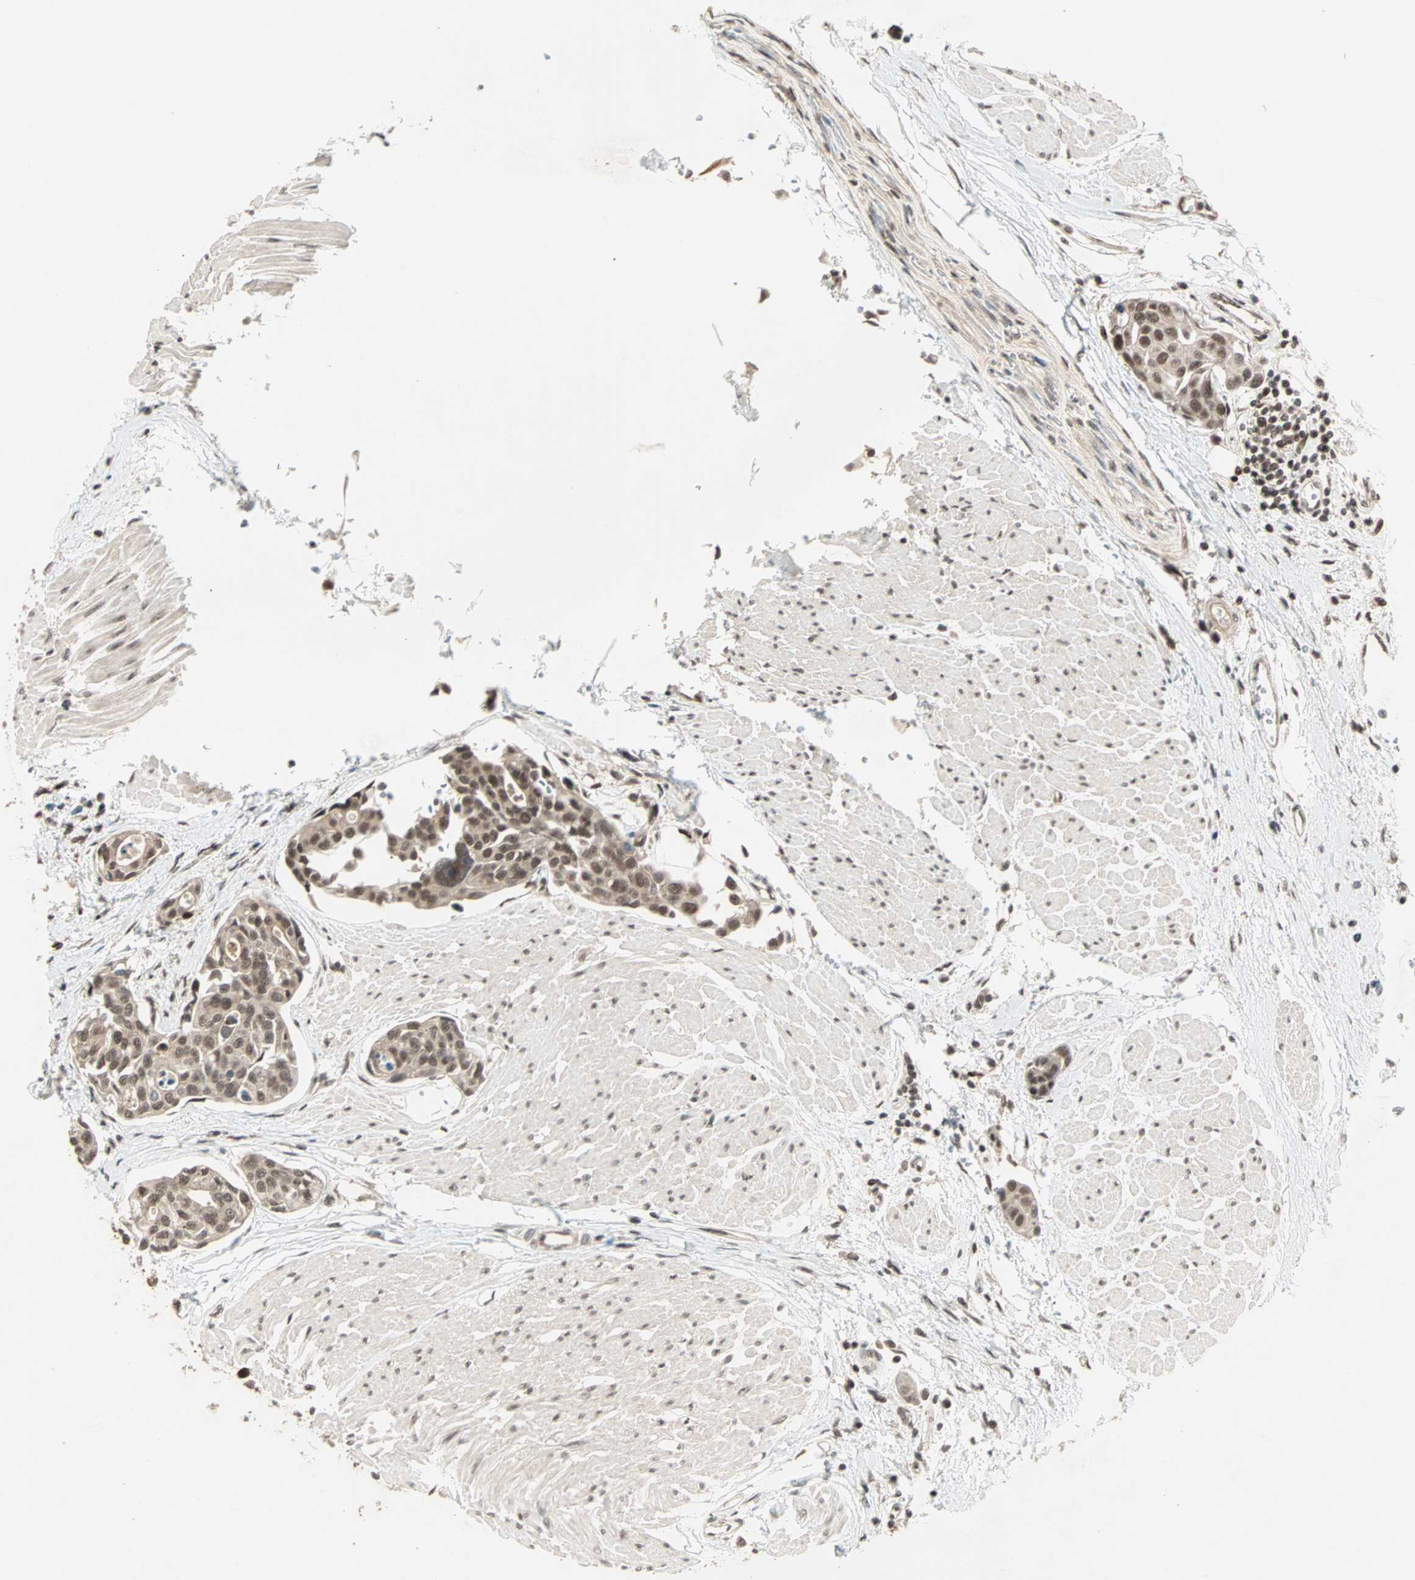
{"staining": {"intensity": "moderate", "quantity": ">75%", "location": "nuclear"}, "tissue": "urothelial cancer", "cell_type": "Tumor cells", "image_type": "cancer", "snomed": [{"axis": "morphology", "description": "Urothelial carcinoma, High grade"}, {"axis": "topography", "description": "Urinary bladder"}], "caption": "This image demonstrates IHC staining of human urothelial cancer, with medium moderate nuclear positivity in approximately >75% of tumor cells.", "gene": "ZNF701", "patient": {"sex": "male", "age": 78}}